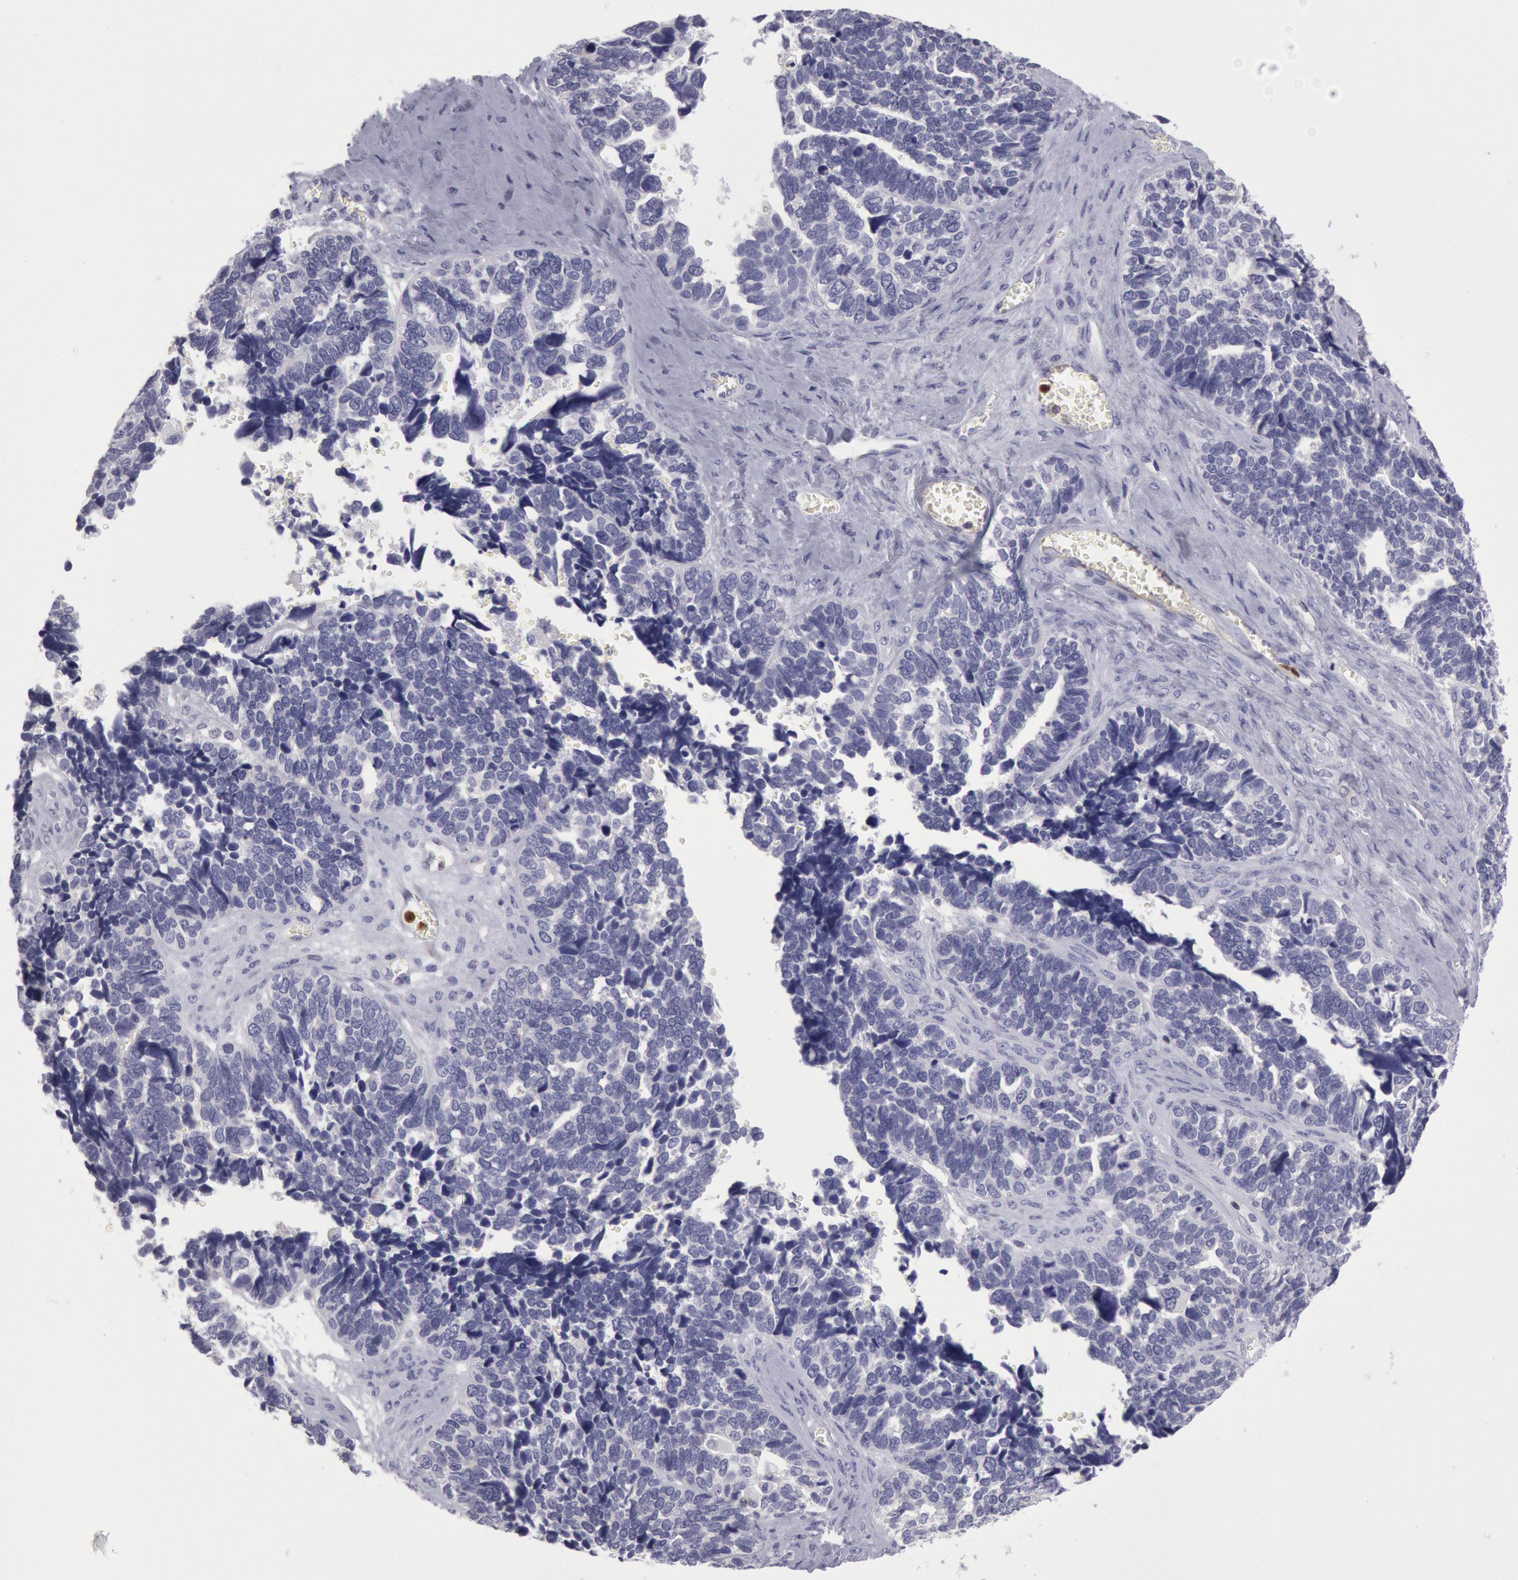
{"staining": {"intensity": "negative", "quantity": "none", "location": "none"}, "tissue": "ovarian cancer", "cell_type": "Tumor cells", "image_type": "cancer", "snomed": [{"axis": "morphology", "description": "Cystadenocarcinoma, serous, NOS"}, {"axis": "topography", "description": "Ovary"}], "caption": "IHC image of human ovarian serous cystadenocarcinoma stained for a protein (brown), which displays no expression in tumor cells.", "gene": "RAB27A", "patient": {"sex": "female", "age": 77}}